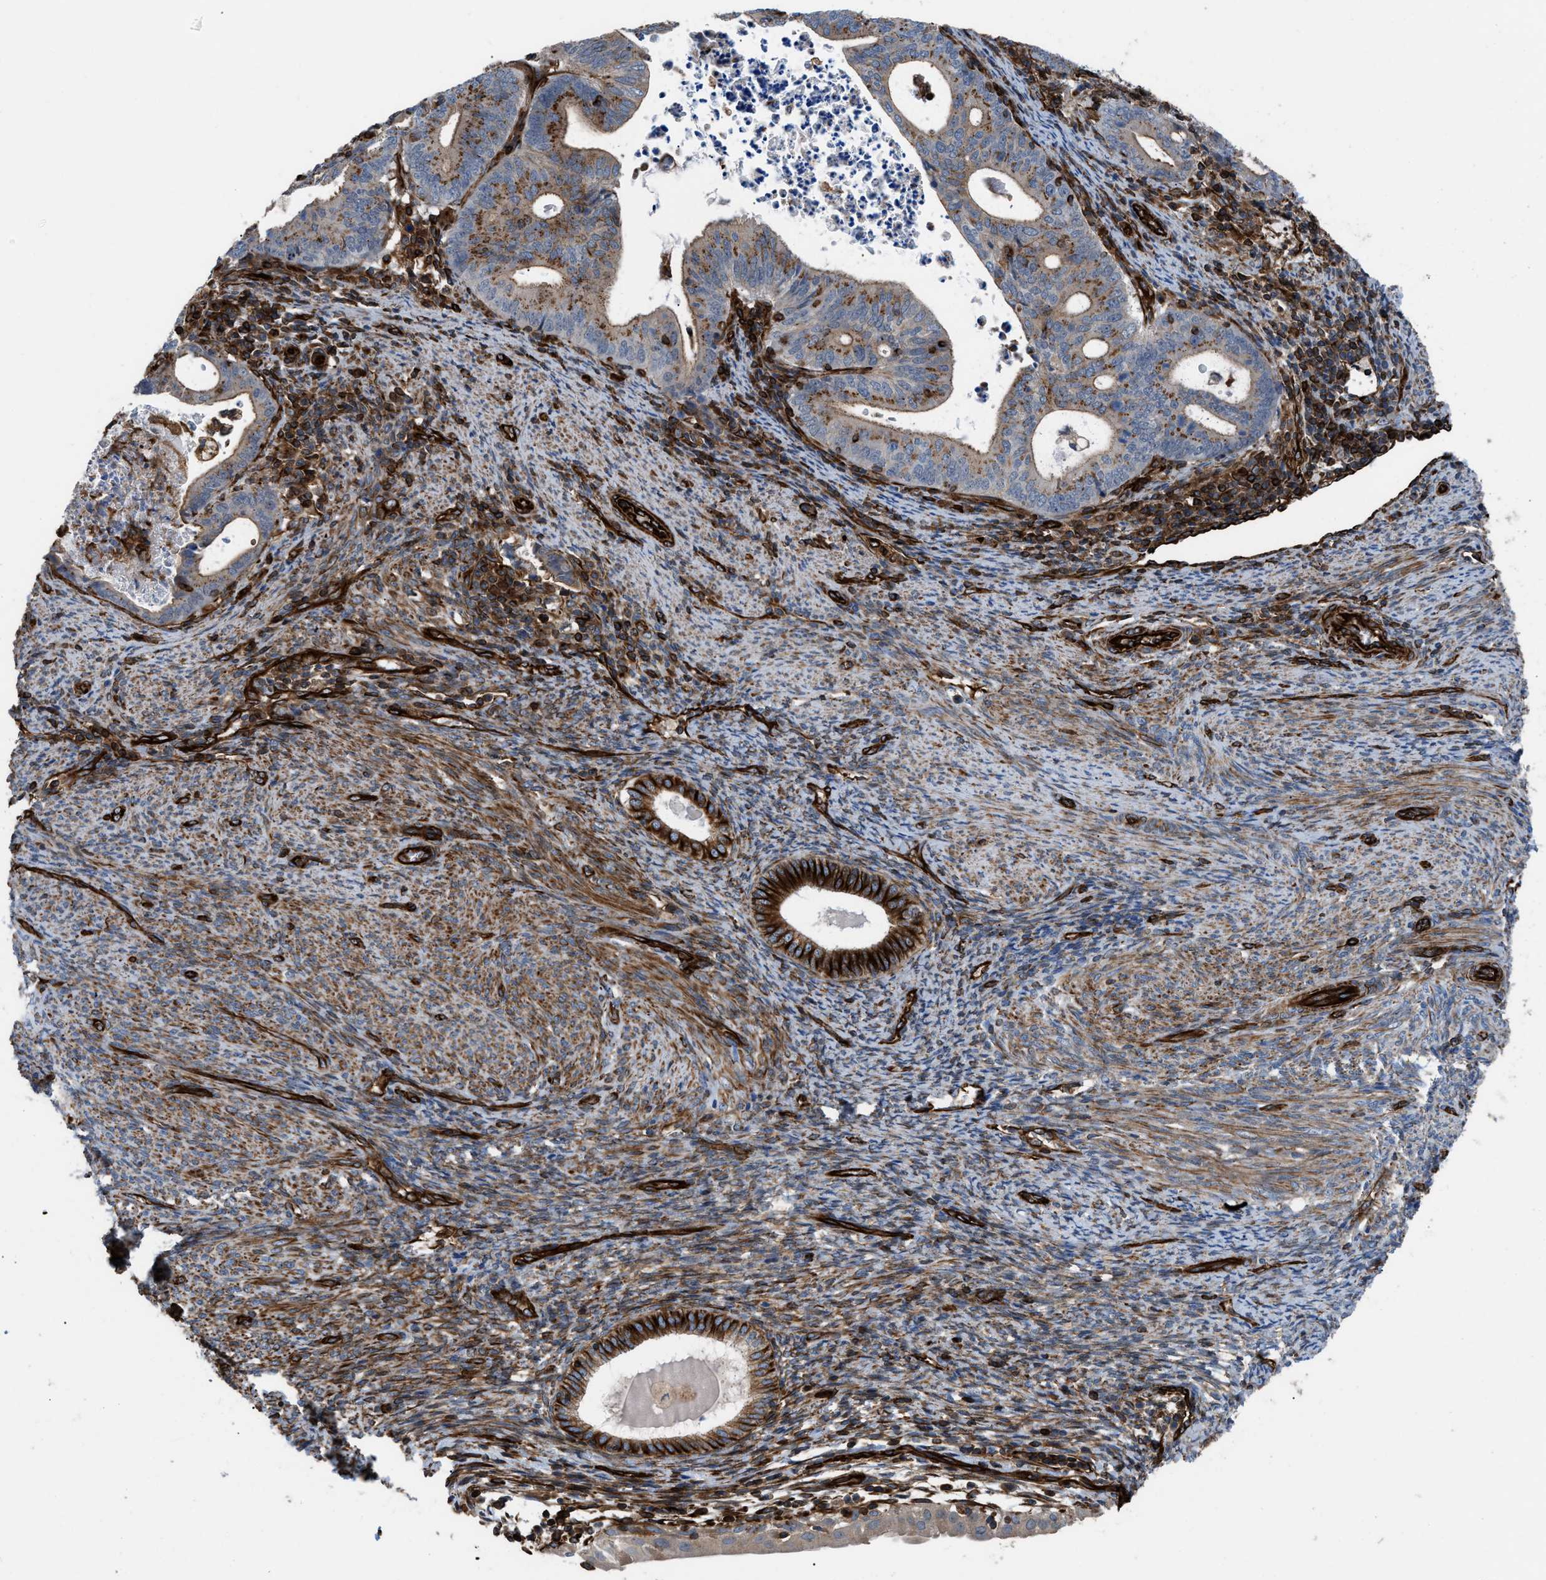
{"staining": {"intensity": "moderate", "quantity": "25%-75%", "location": "cytoplasmic/membranous"}, "tissue": "endometrial cancer", "cell_type": "Tumor cells", "image_type": "cancer", "snomed": [{"axis": "morphology", "description": "Adenocarcinoma, NOS"}, {"axis": "topography", "description": "Uterus"}], "caption": "A brown stain shows moderate cytoplasmic/membranous positivity of a protein in endometrial cancer (adenocarcinoma) tumor cells.", "gene": "PTPRE", "patient": {"sex": "female", "age": 83}}